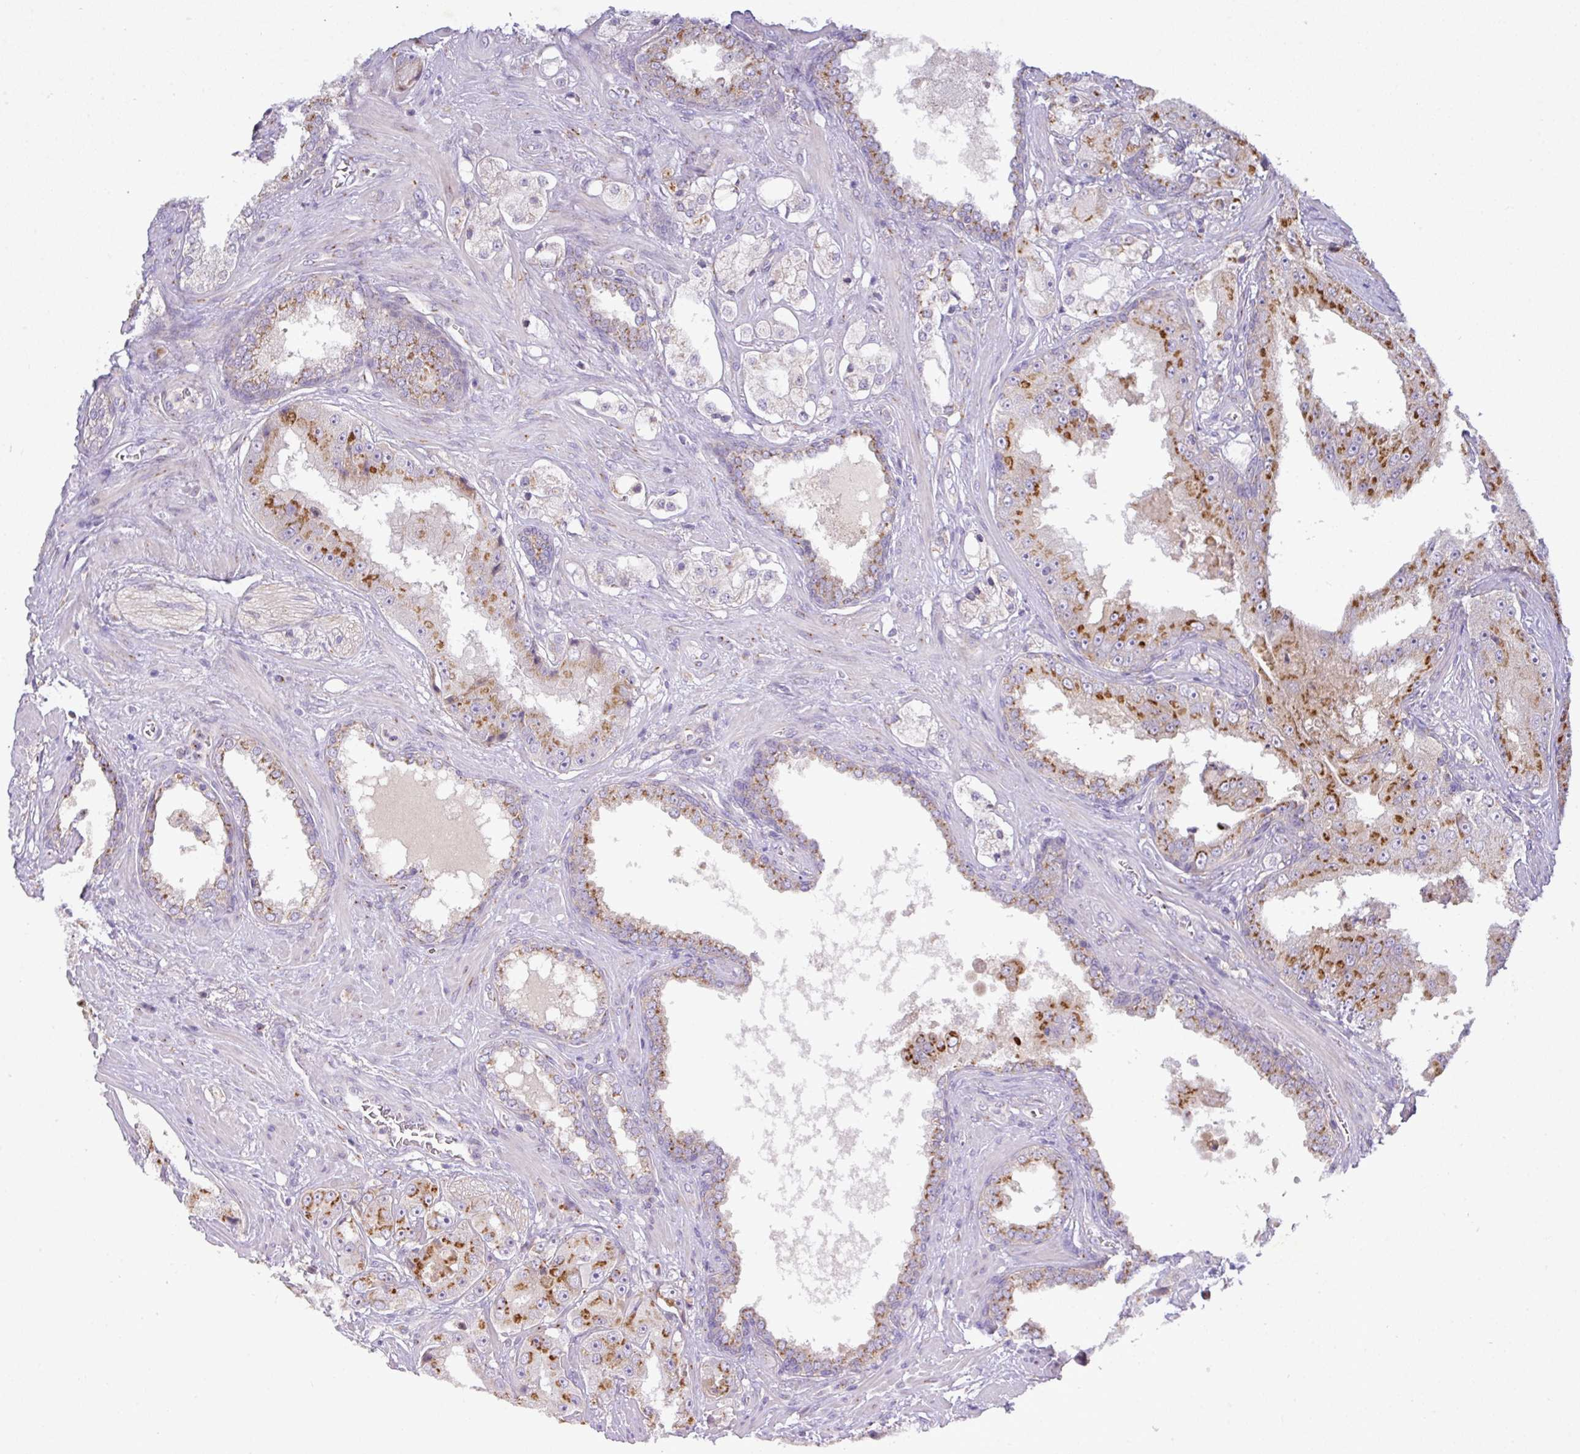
{"staining": {"intensity": "moderate", "quantity": ">75%", "location": "cytoplasmic/membranous"}, "tissue": "prostate cancer", "cell_type": "Tumor cells", "image_type": "cancer", "snomed": [{"axis": "morphology", "description": "Adenocarcinoma, High grade"}, {"axis": "topography", "description": "Prostate"}], "caption": "A photomicrograph of human prostate cancer stained for a protein shows moderate cytoplasmic/membranous brown staining in tumor cells. The staining is performed using DAB (3,3'-diaminobenzidine) brown chromogen to label protein expression. The nuclei are counter-stained blue using hematoxylin.", "gene": "VTI1A", "patient": {"sex": "male", "age": 73}}